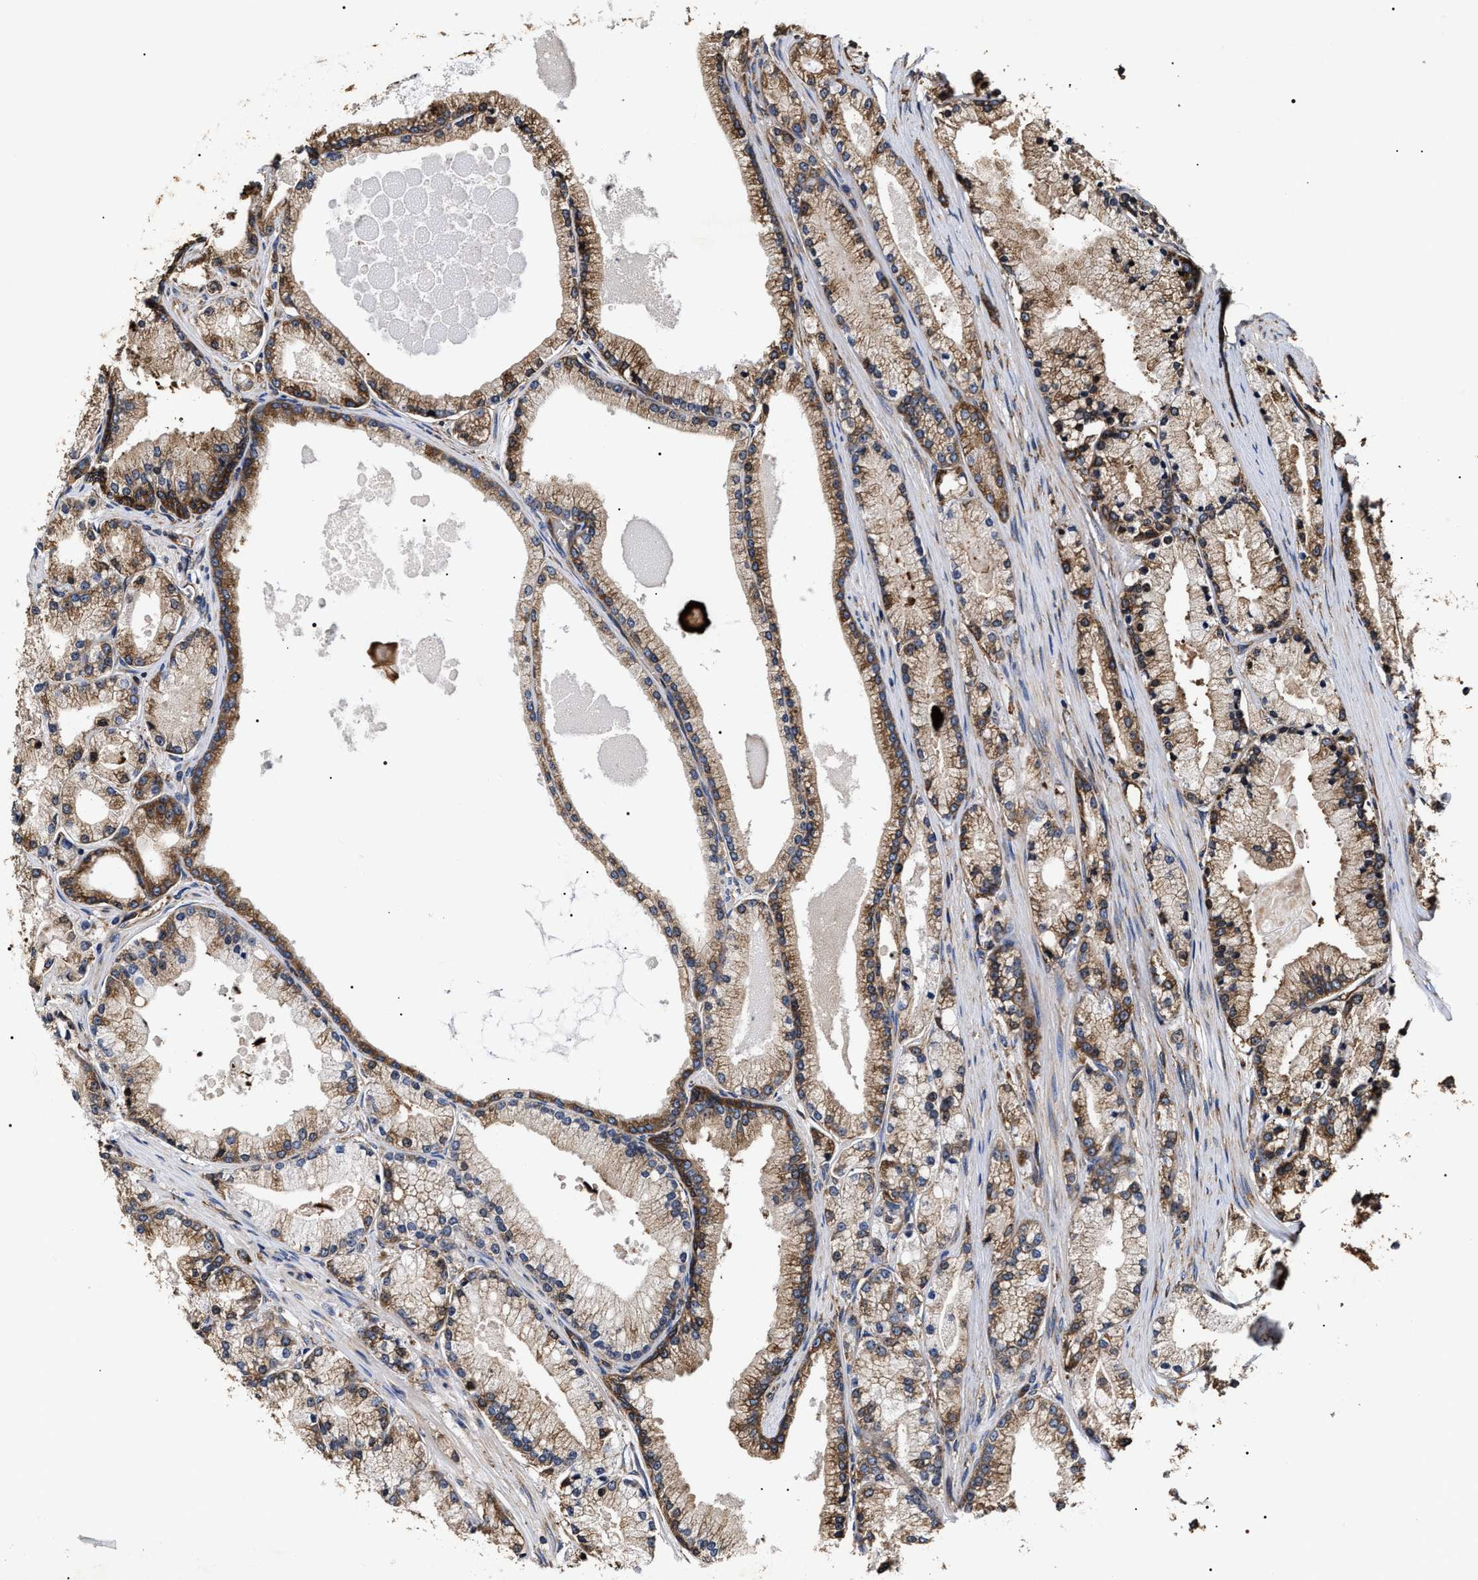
{"staining": {"intensity": "strong", "quantity": "25%-75%", "location": "cytoplasmic/membranous"}, "tissue": "prostate cancer", "cell_type": "Tumor cells", "image_type": "cancer", "snomed": [{"axis": "morphology", "description": "Adenocarcinoma, High grade"}, {"axis": "topography", "description": "Prostate"}], "caption": "This is an image of immunohistochemistry (IHC) staining of prostate cancer, which shows strong positivity in the cytoplasmic/membranous of tumor cells.", "gene": "SERBP1", "patient": {"sex": "male", "age": 71}}